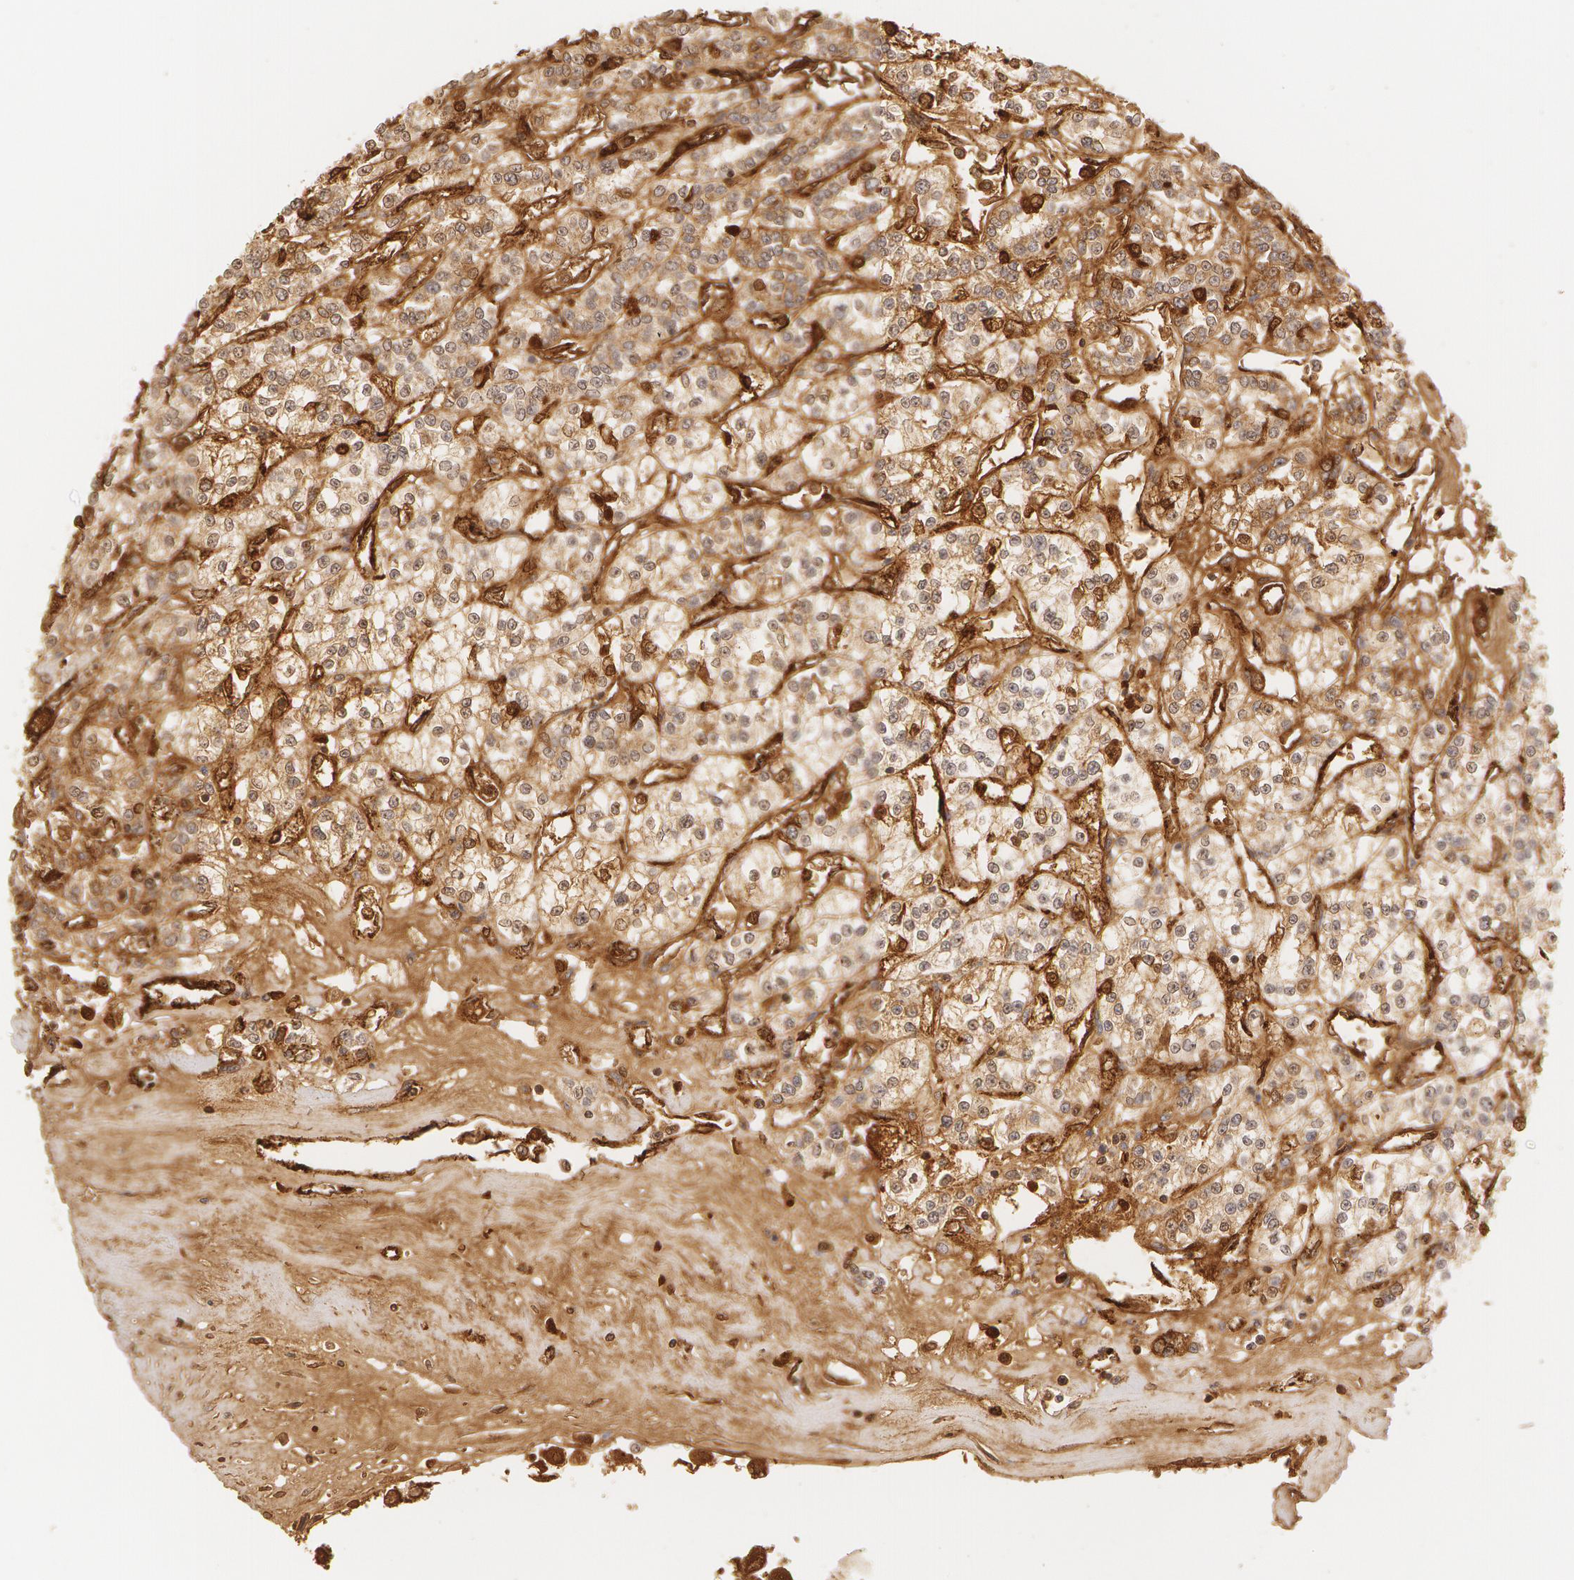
{"staining": {"intensity": "moderate", "quantity": ">75%", "location": "cytoplasmic/membranous"}, "tissue": "renal cancer", "cell_type": "Tumor cells", "image_type": "cancer", "snomed": [{"axis": "morphology", "description": "Adenocarcinoma, NOS"}, {"axis": "topography", "description": "Kidney"}], "caption": "Tumor cells reveal medium levels of moderate cytoplasmic/membranous staining in approximately >75% of cells in renal cancer (adenocarcinoma). The protein of interest is shown in brown color, while the nuclei are stained blue.", "gene": "VWF", "patient": {"sex": "female", "age": 76}}